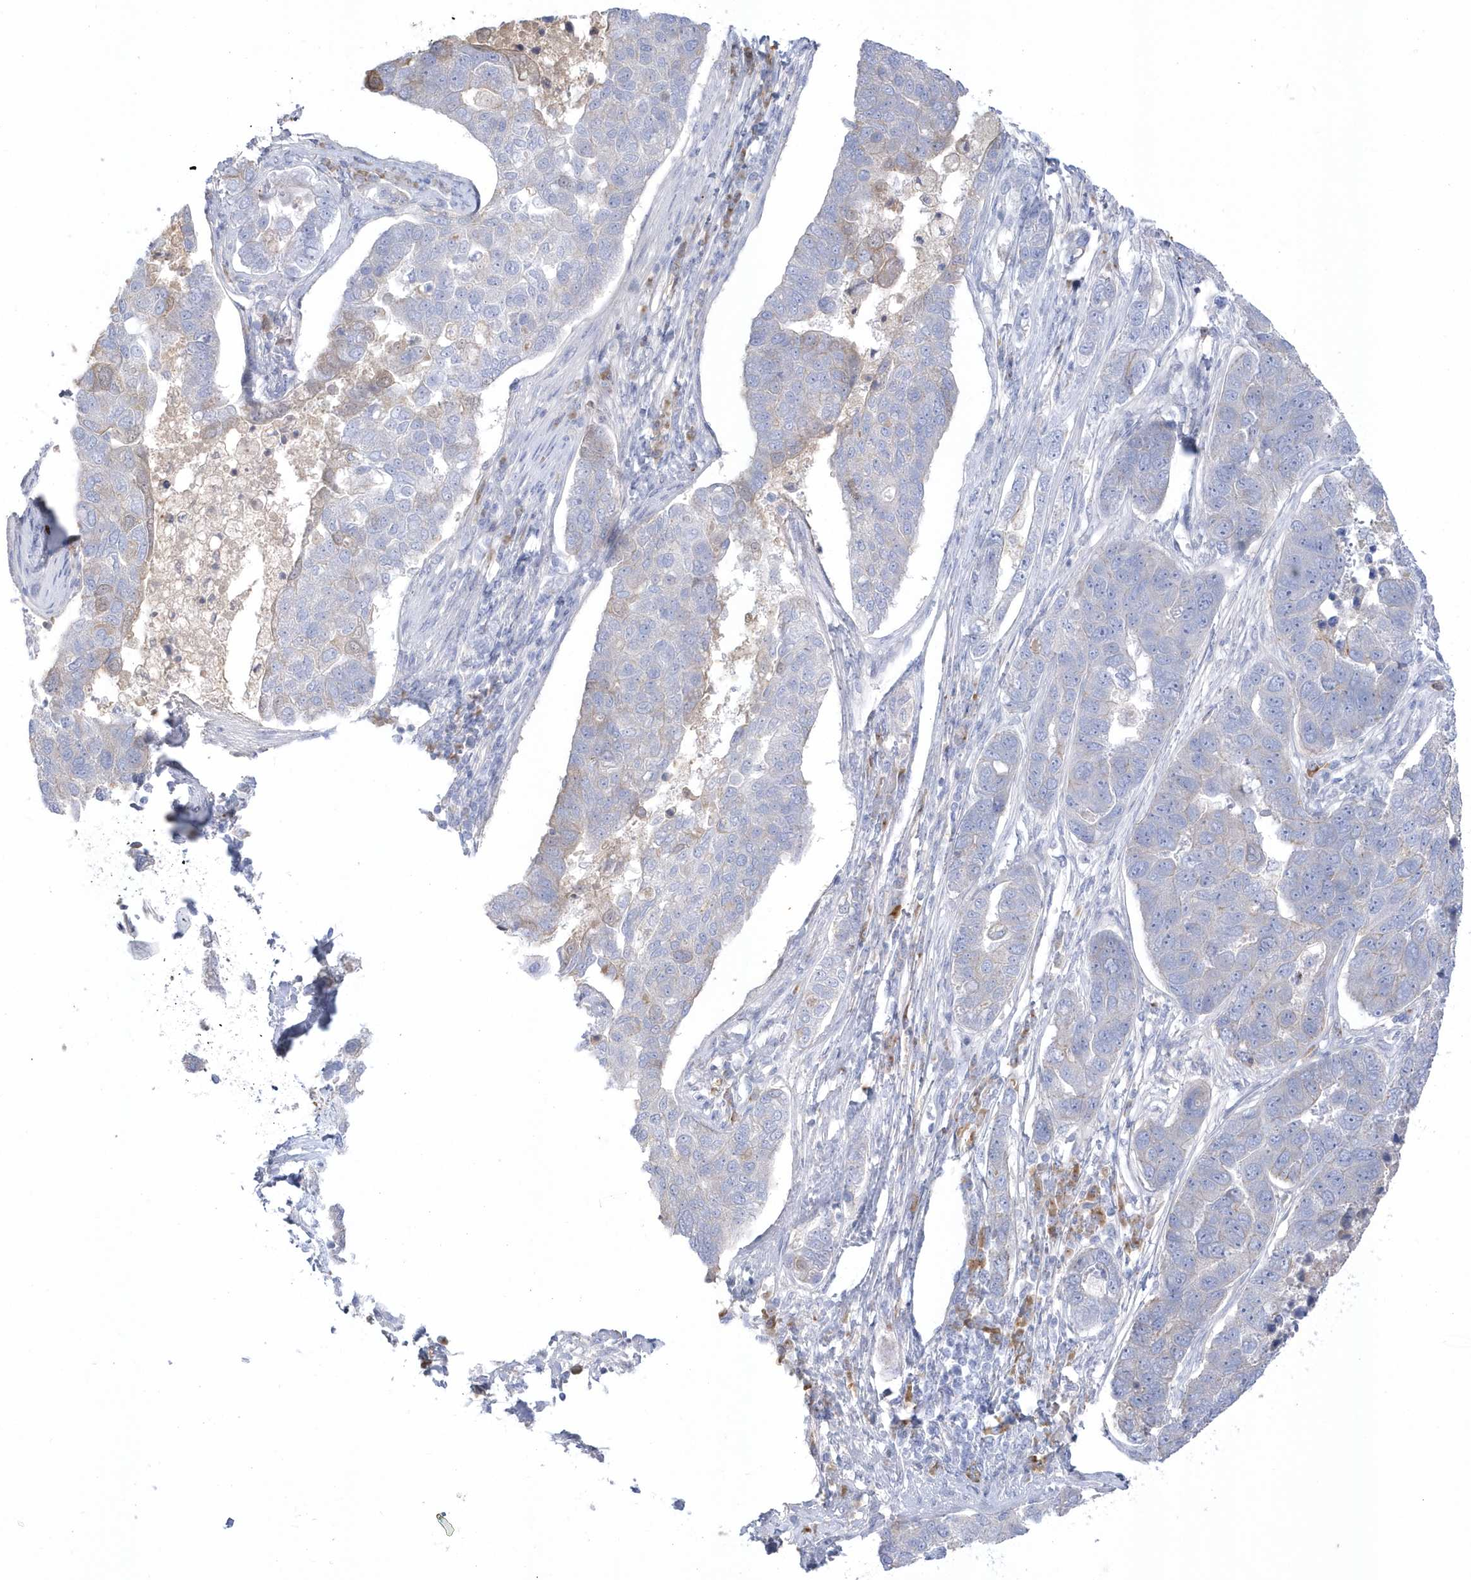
{"staining": {"intensity": "negative", "quantity": "none", "location": "none"}, "tissue": "pancreatic cancer", "cell_type": "Tumor cells", "image_type": "cancer", "snomed": [{"axis": "morphology", "description": "Adenocarcinoma, NOS"}, {"axis": "topography", "description": "Pancreas"}], "caption": "Pancreatic adenocarcinoma was stained to show a protein in brown. There is no significant staining in tumor cells.", "gene": "SEMA3D", "patient": {"sex": "female", "age": 61}}